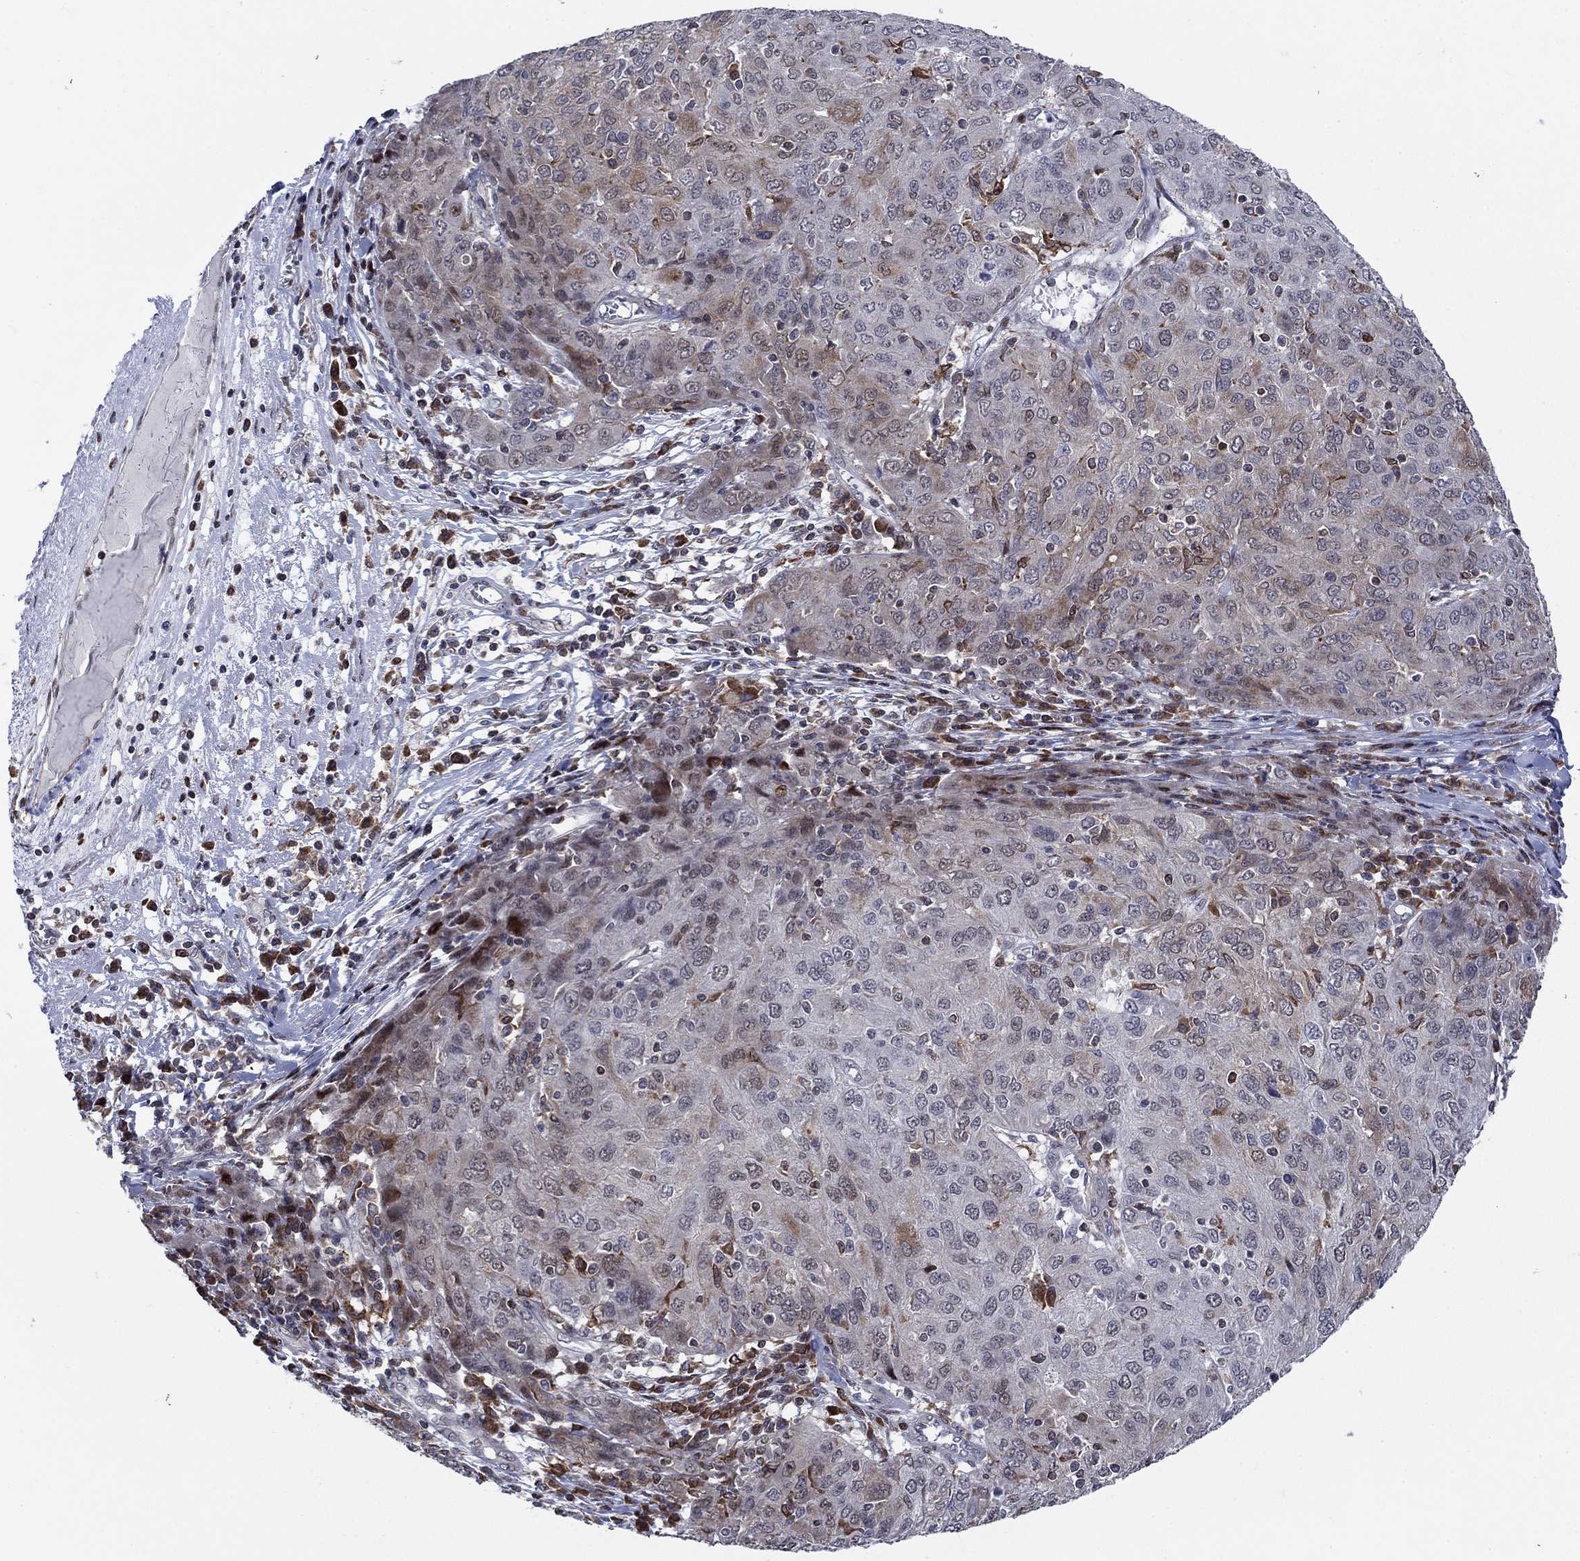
{"staining": {"intensity": "moderate", "quantity": "<25%", "location": "cytoplasmic/membranous"}, "tissue": "ovarian cancer", "cell_type": "Tumor cells", "image_type": "cancer", "snomed": [{"axis": "morphology", "description": "Carcinoma, endometroid"}, {"axis": "topography", "description": "Ovary"}], "caption": "Moderate cytoplasmic/membranous expression for a protein is seen in about <25% of tumor cells of ovarian endometroid carcinoma using immunohistochemistry (IHC).", "gene": "DHRS7", "patient": {"sex": "female", "age": 50}}